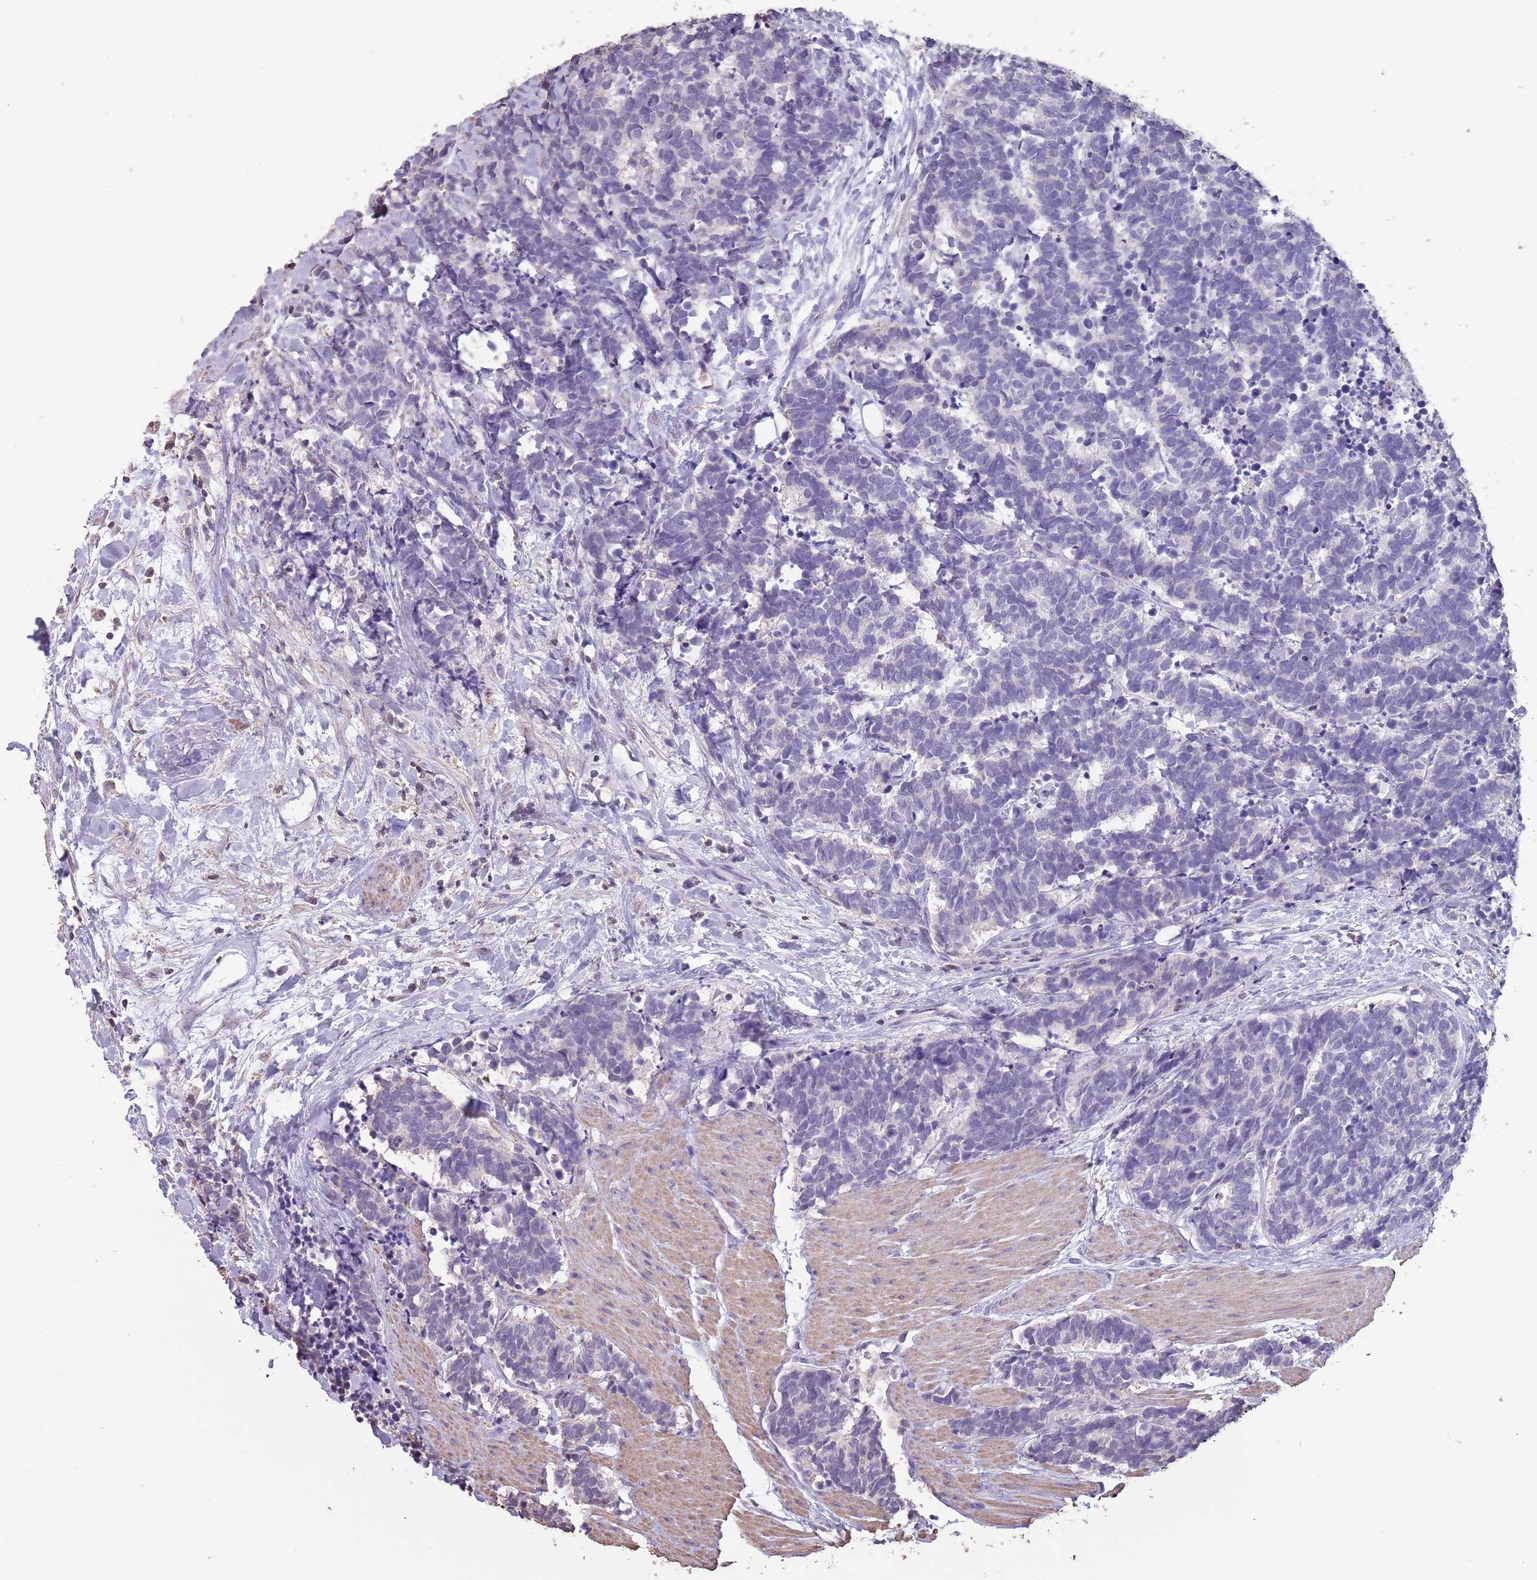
{"staining": {"intensity": "negative", "quantity": "none", "location": "none"}, "tissue": "carcinoid", "cell_type": "Tumor cells", "image_type": "cancer", "snomed": [{"axis": "morphology", "description": "Carcinoma, NOS"}, {"axis": "morphology", "description": "Carcinoid, malignant, NOS"}, {"axis": "topography", "description": "Prostate"}], "caption": "Carcinoma was stained to show a protein in brown. There is no significant positivity in tumor cells.", "gene": "SUN5", "patient": {"sex": "male", "age": 57}}